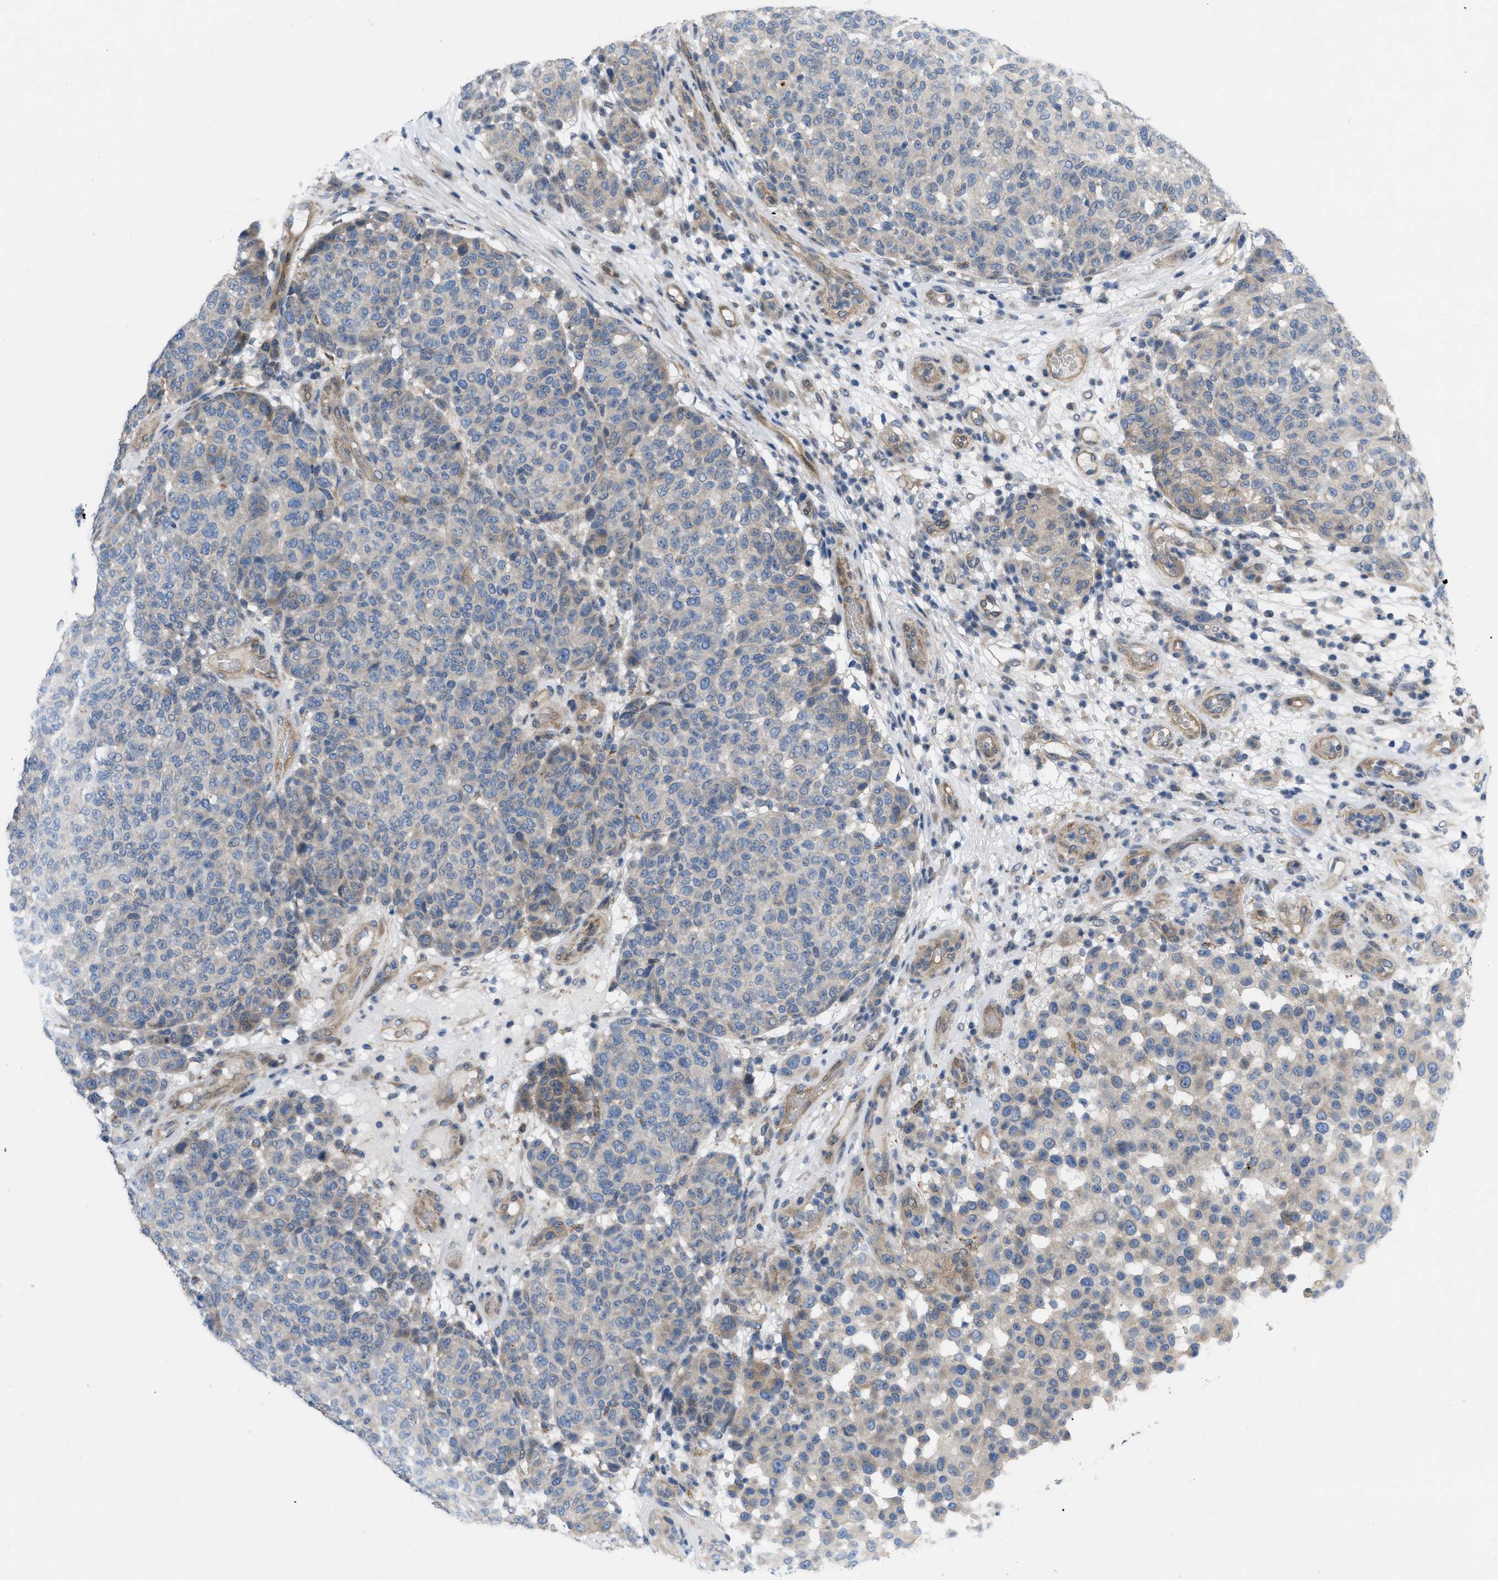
{"staining": {"intensity": "weak", "quantity": "<25%", "location": "cytoplasmic/membranous"}, "tissue": "melanoma", "cell_type": "Tumor cells", "image_type": "cancer", "snomed": [{"axis": "morphology", "description": "Malignant melanoma, NOS"}, {"axis": "topography", "description": "Skin"}], "caption": "IHC of human melanoma displays no staining in tumor cells.", "gene": "NDEL1", "patient": {"sex": "male", "age": 59}}